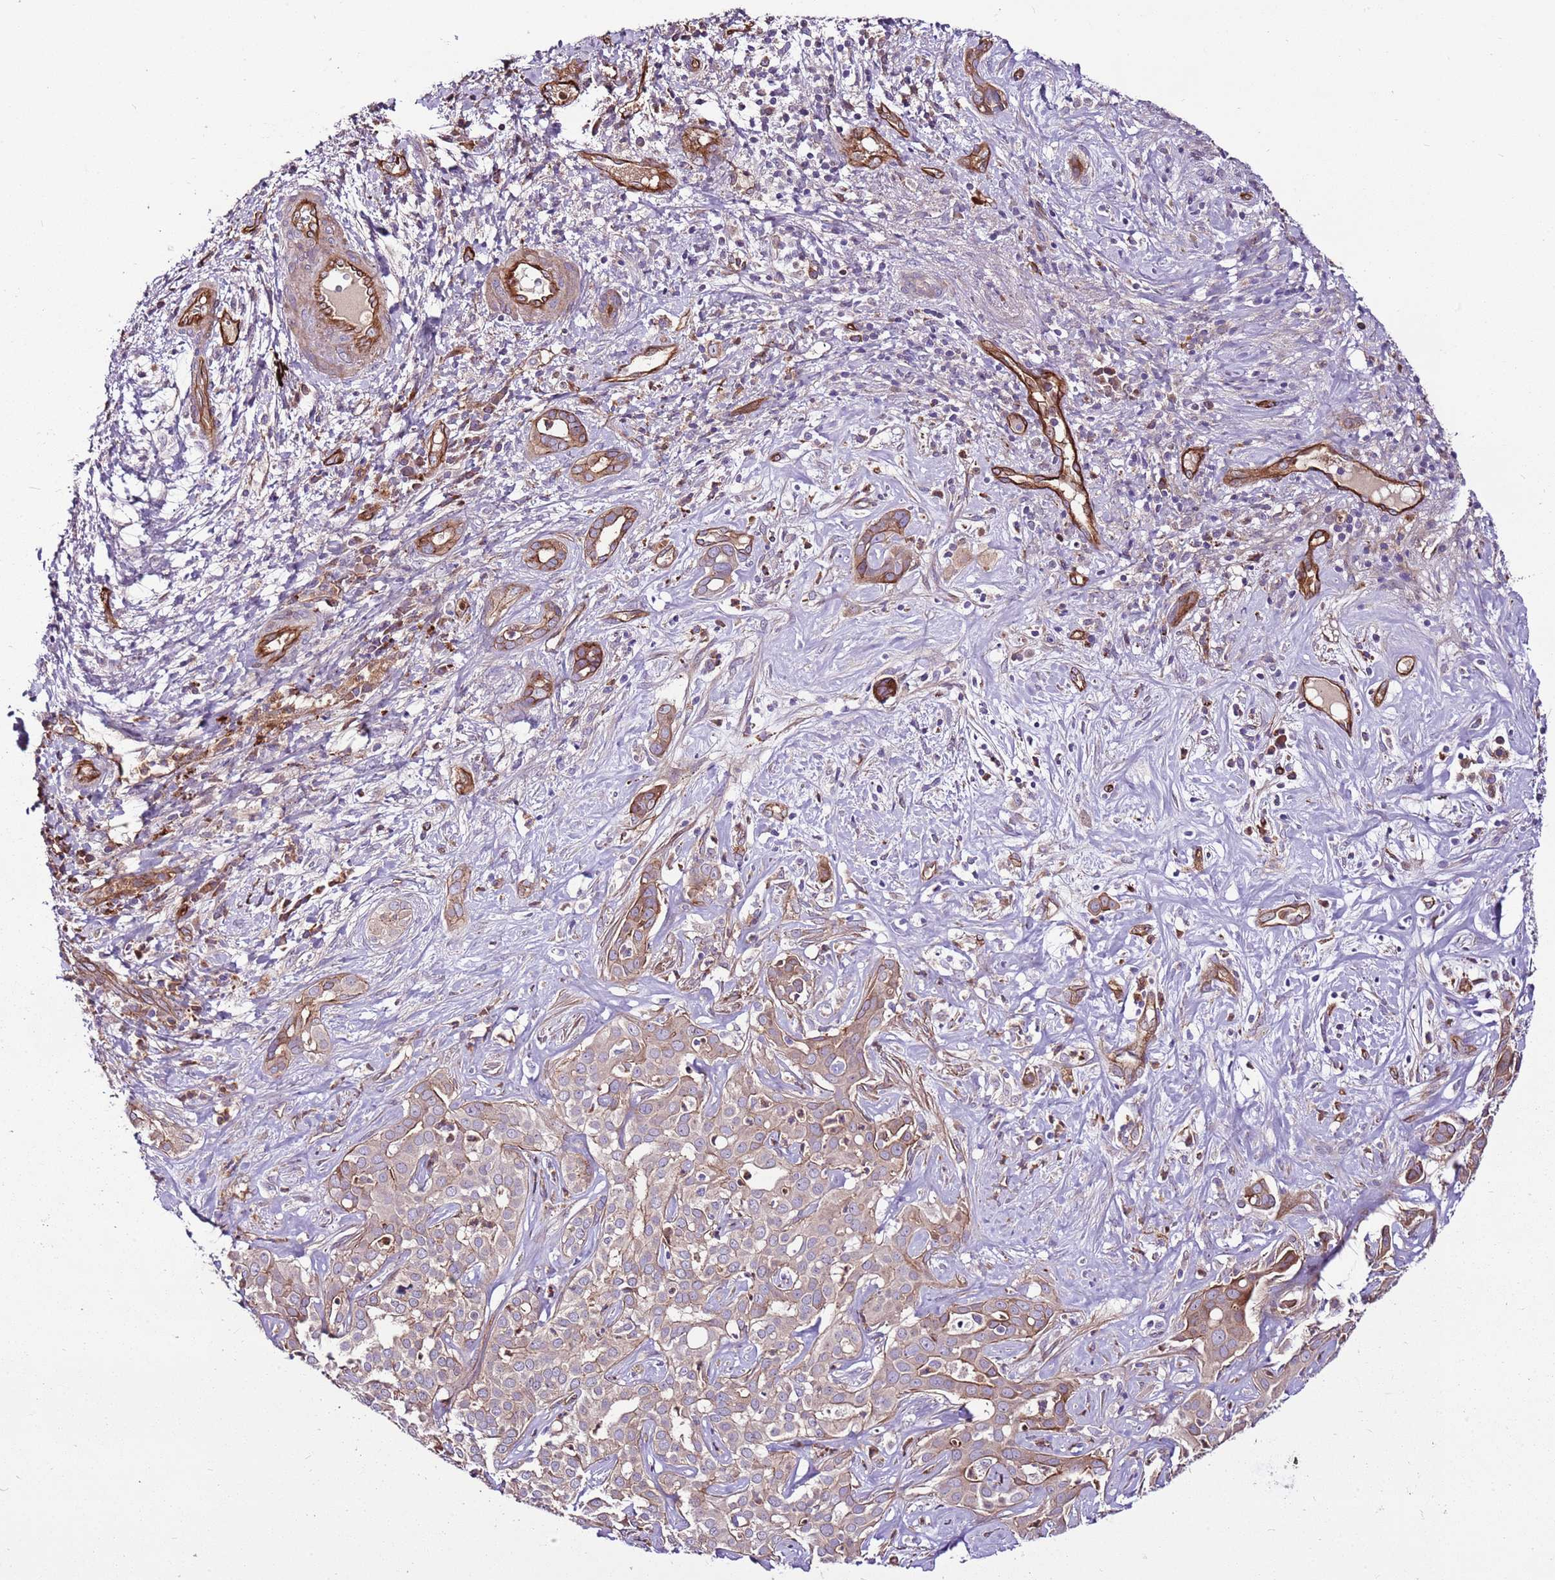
{"staining": {"intensity": "weak", "quantity": "25%-75%", "location": "cytoplasmic/membranous"}, "tissue": "liver cancer", "cell_type": "Tumor cells", "image_type": "cancer", "snomed": [{"axis": "morphology", "description": "Cholangiocarcinoma"}, {"axis": "topography", "description": "Liver"}], "caption": "Brown immunohistochemical staining in liver cholangiocarcinoma demonstrates weak cytoplasmic/membranous positivity in approximately 25%-75% of tumor cells.", "gene": "ZNF827", "patient": {"sex": "male", "age": 67}}